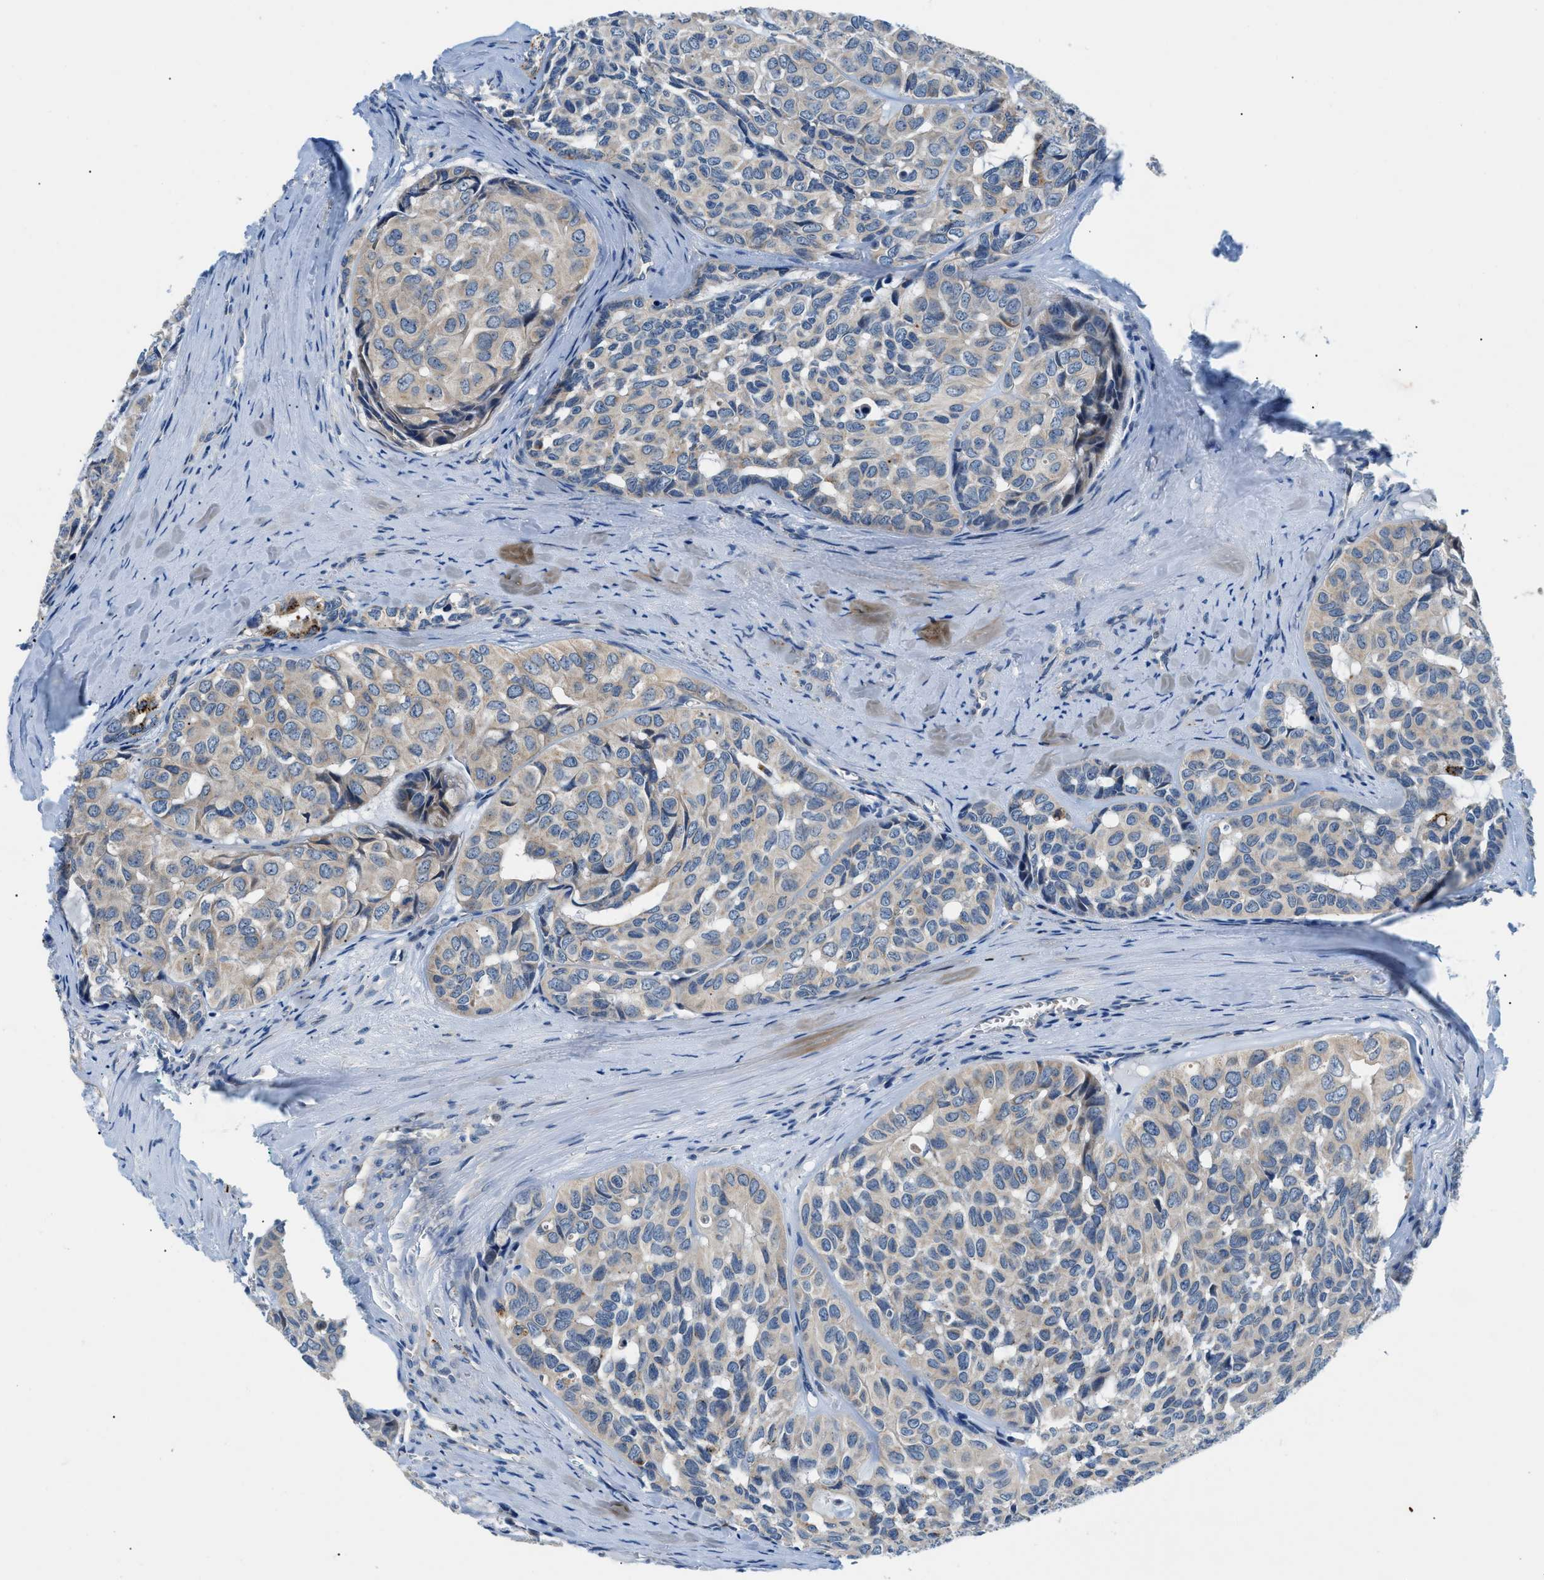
{"staining": {"intensity": "weak", "quantity": ">75%", "location": "cytoplasmic/membranous"}, "tissue": "head and neck cancer", "cell_type": "Tumor cells", "image_type": "cancer", "snomed": [{"axis": "morphology", "description": "Adenocarcinoma, NOS"}, {"axis": "topography", "description": "Salivary gland, NOS"}, {"axis": "topography", "description": "Head-Neck"}], "caption": "Immunohistochemical staining of adenocarcinoma (head and neck) displays weak cytoplasmic/membranous protein expression in about >75% of tumor cells.", "gene": "ADGRE3", "patient": {"sex": "female", "age": 76}}